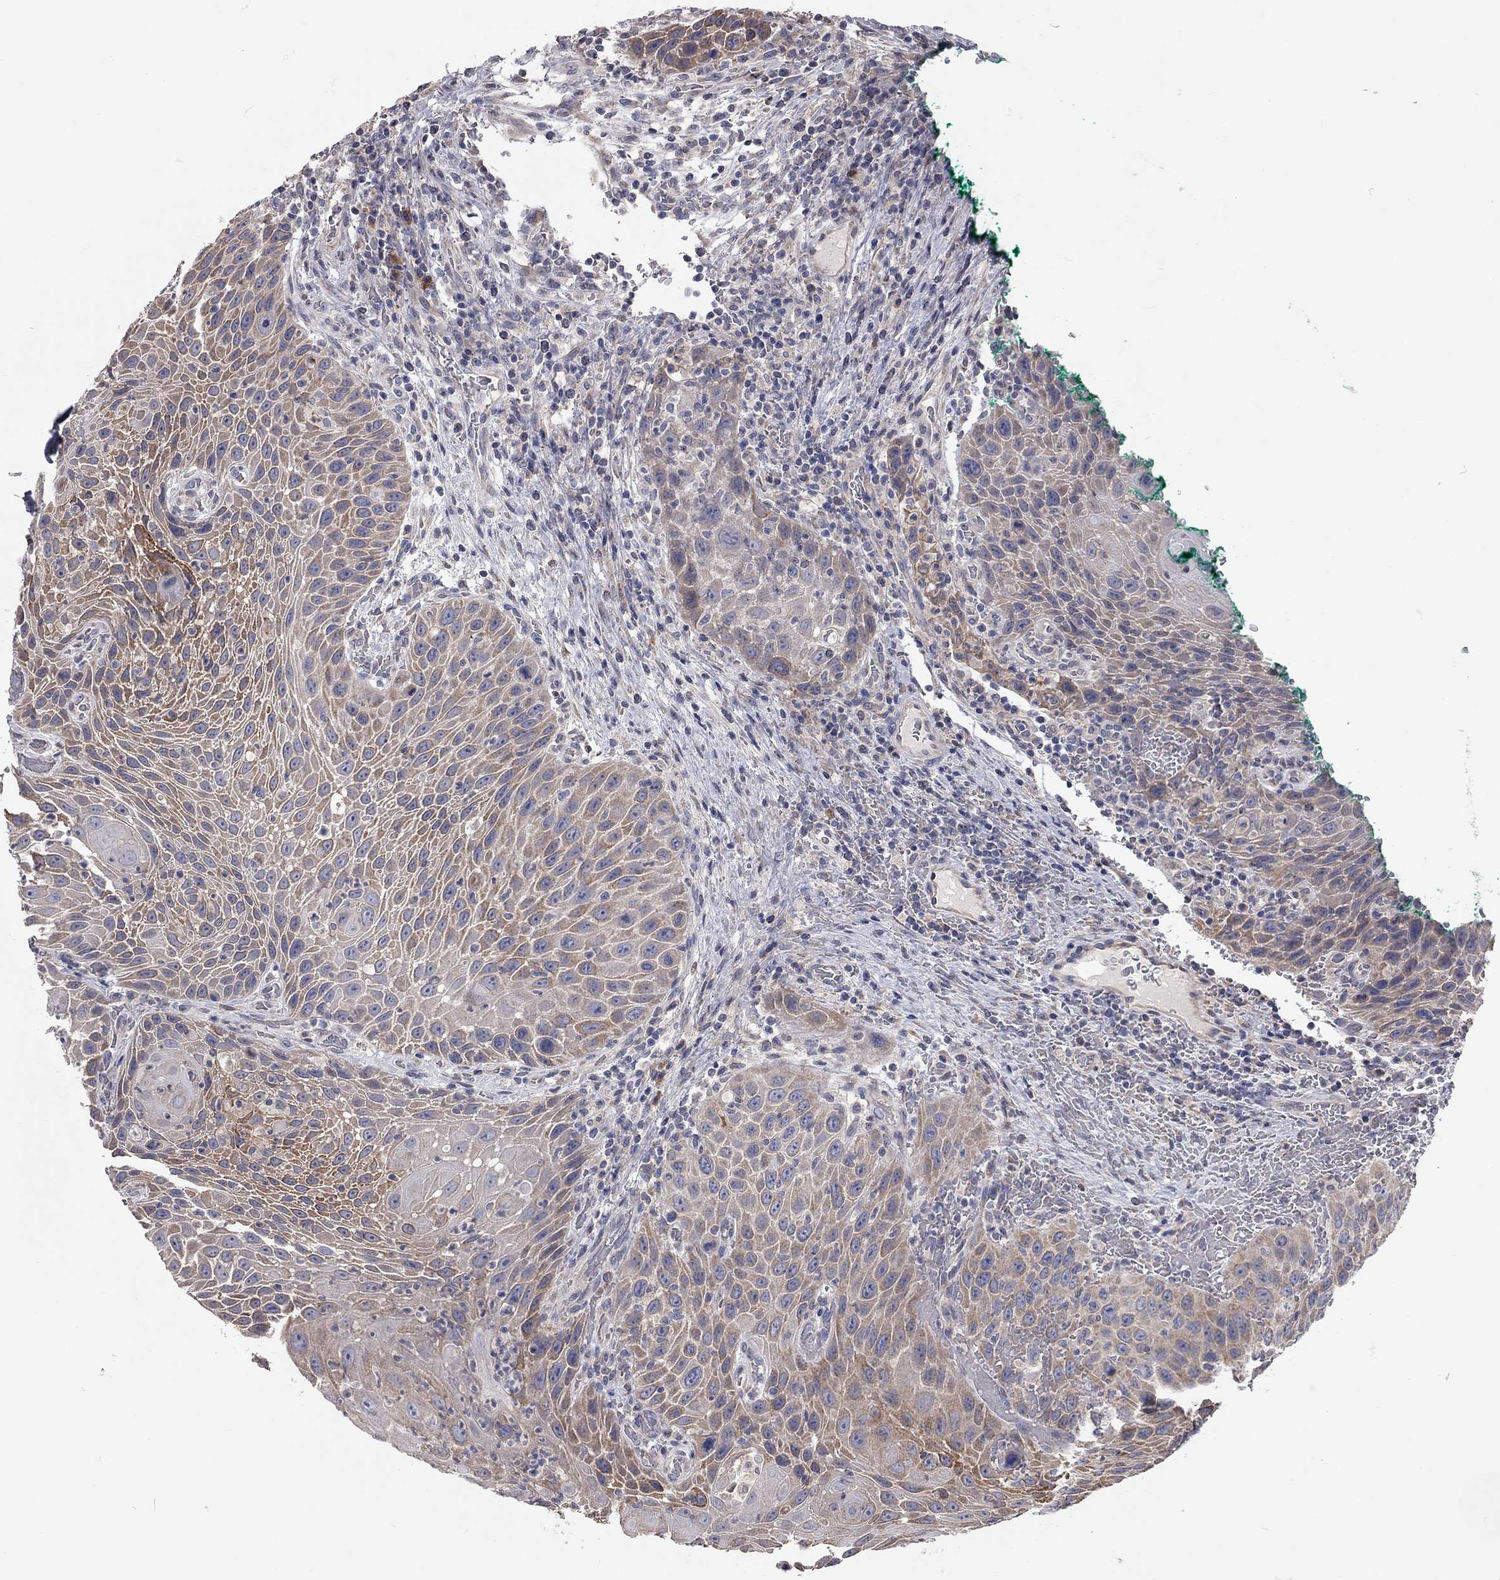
{"staining": {"intensity": "moderate", "quantity": "<25%", "location": "cytoplasmic/membranous"}, "tissue": "head and neck cancer", "cell_type": "Tumor cells", "image_type": "cancer", "snomed": [{"axis": "morphology", "description": "Squamous cell carcinoma, NOS"}, {"axis": "topography", "description": "Head-Neck"}], "caption": "Immunohistochemistry (IHC) image of human head and neck cancer stained for a protein (brown), which displays low levels of moderate cytoplasmic/membranous expression in about <25% of tumor cells.", "gene": "XAGE2", "patient": {"sex": "male", "age": 69}}